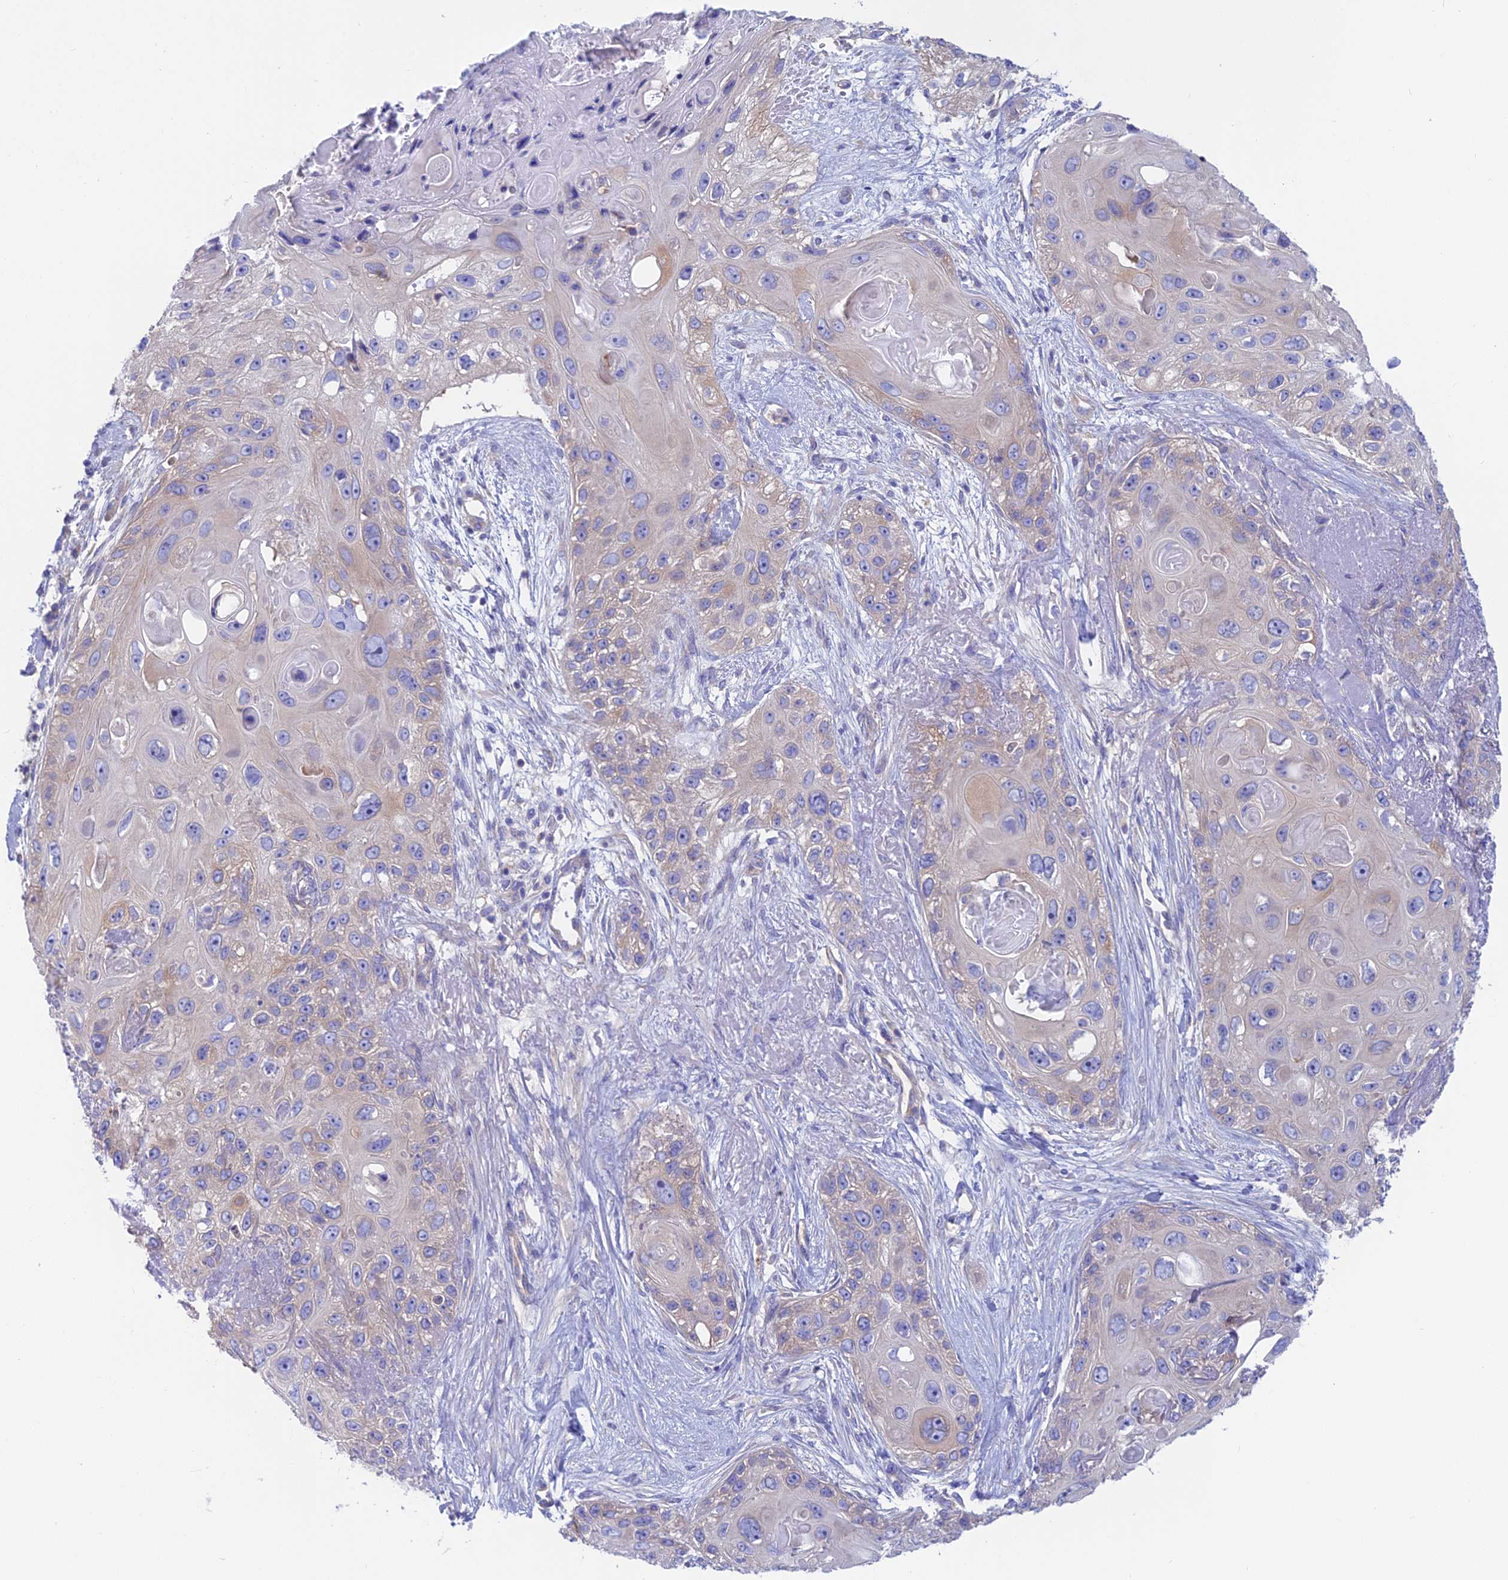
{"staining": {"intensity": "negative", "quantity": "none", "location": "none"}, "tissue": "skin cancer", "cell_type": "Tumor cells", "image_type": "cancer", "snomed": [{"axis": "morphology", "description": "Normal tissue, NOS"}, {"axis": "morphology", "description": "Squamous cell carcinoma, NOS"}, {"axis": "topography", "description": "Skin"}], "caption": "Immunohistochemistry (IHC) of skin squamous cell carcinoma reveals no staining in tumor cells.", "gene": "LZTFL1", "patient": {"sex": "male", "age": 72}}